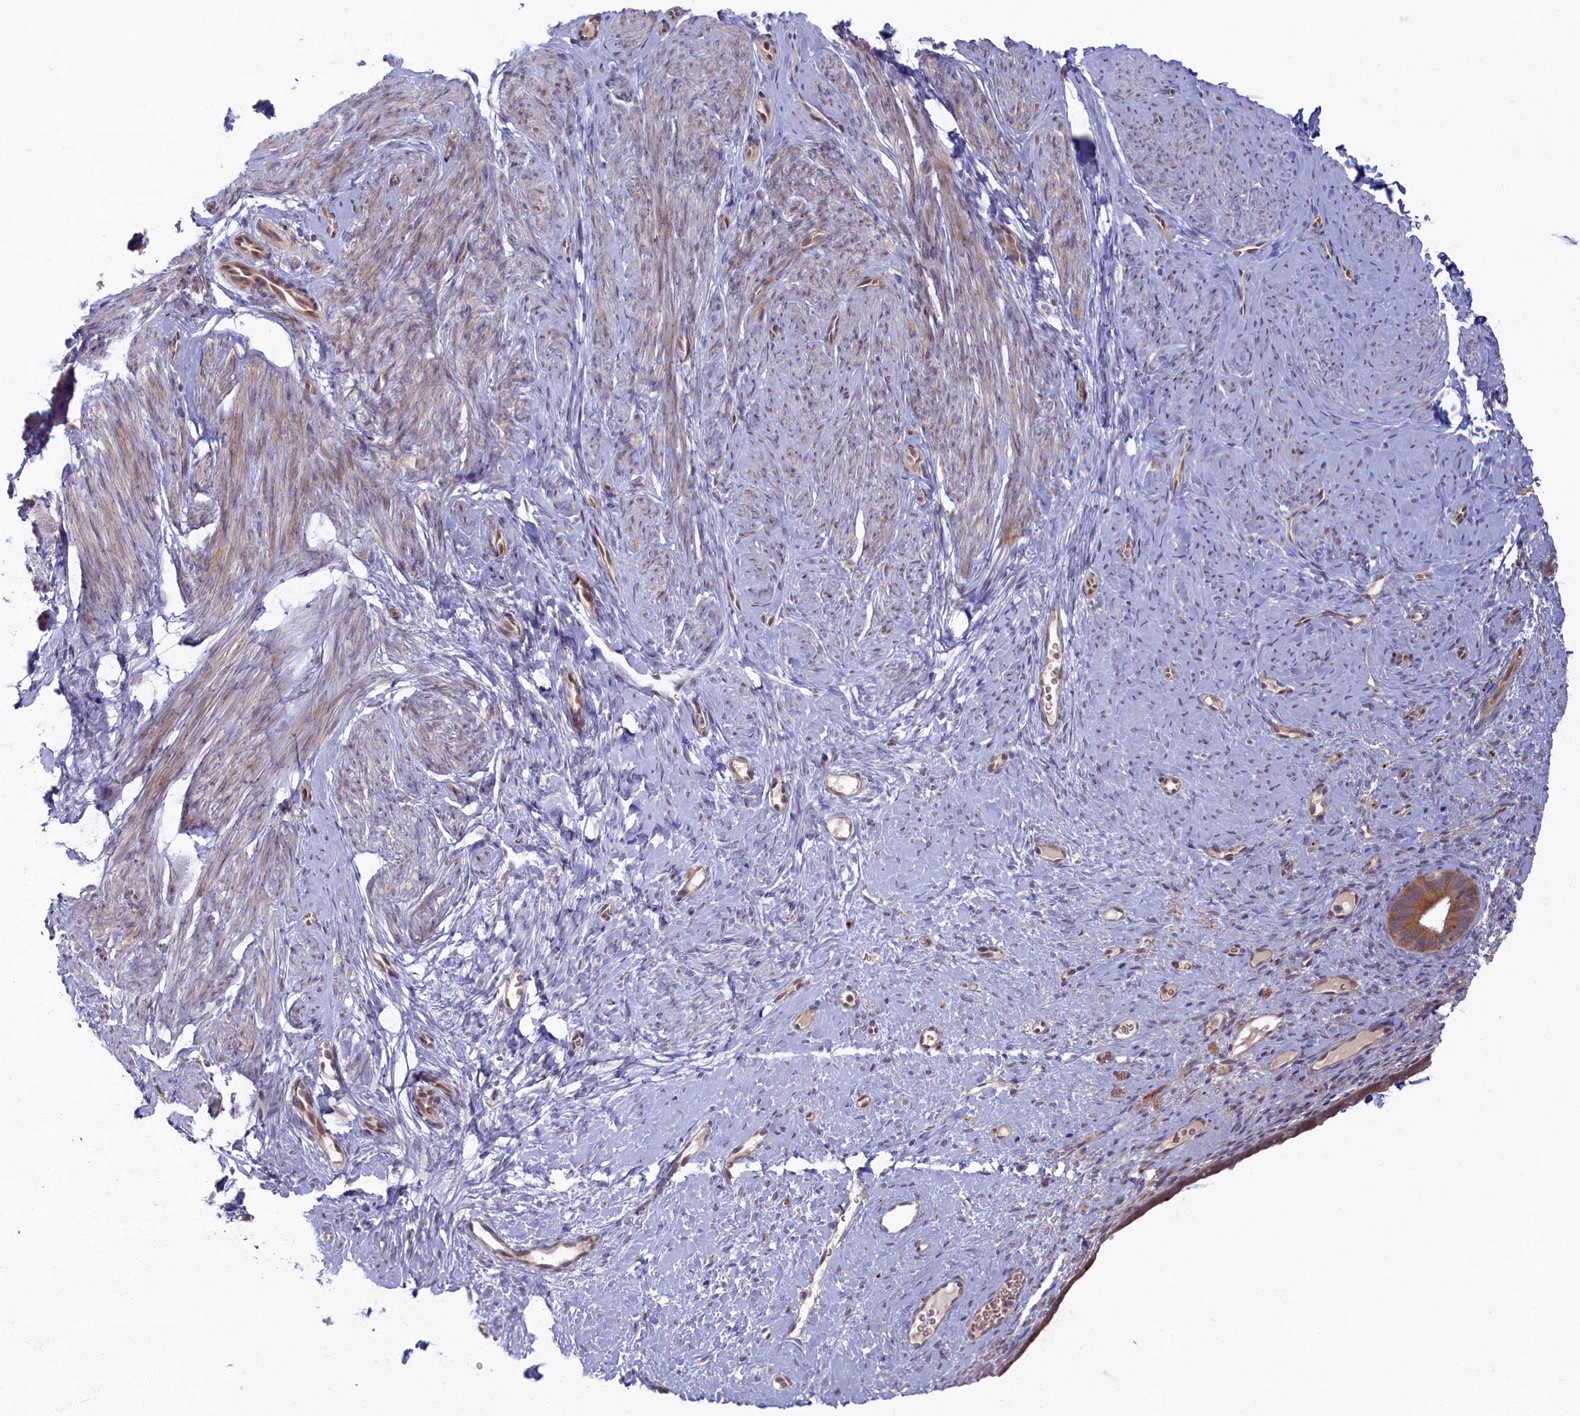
{"staining": {"intensity": "negative", "quantity": "none", "location": "none"}, "tissue": "endometrium", "cell_type": "Cells in endometrial stroma", "image_type": "normal", "snomed": [{"axis": "morphology", "description": "Normal tissue, NOS"}, {"axis": "topography", "description": "Endometrium"}], "caption": "Cells in endometrial stroma are negative for brown protein staining in benign endometrium. (Brightfield microscopy of DAB (3,3'-diaminobenzidine) immunohistochemistry at high magnification).", "gene": "FCSK", "patient": {"sex": "female", "age": 65}}